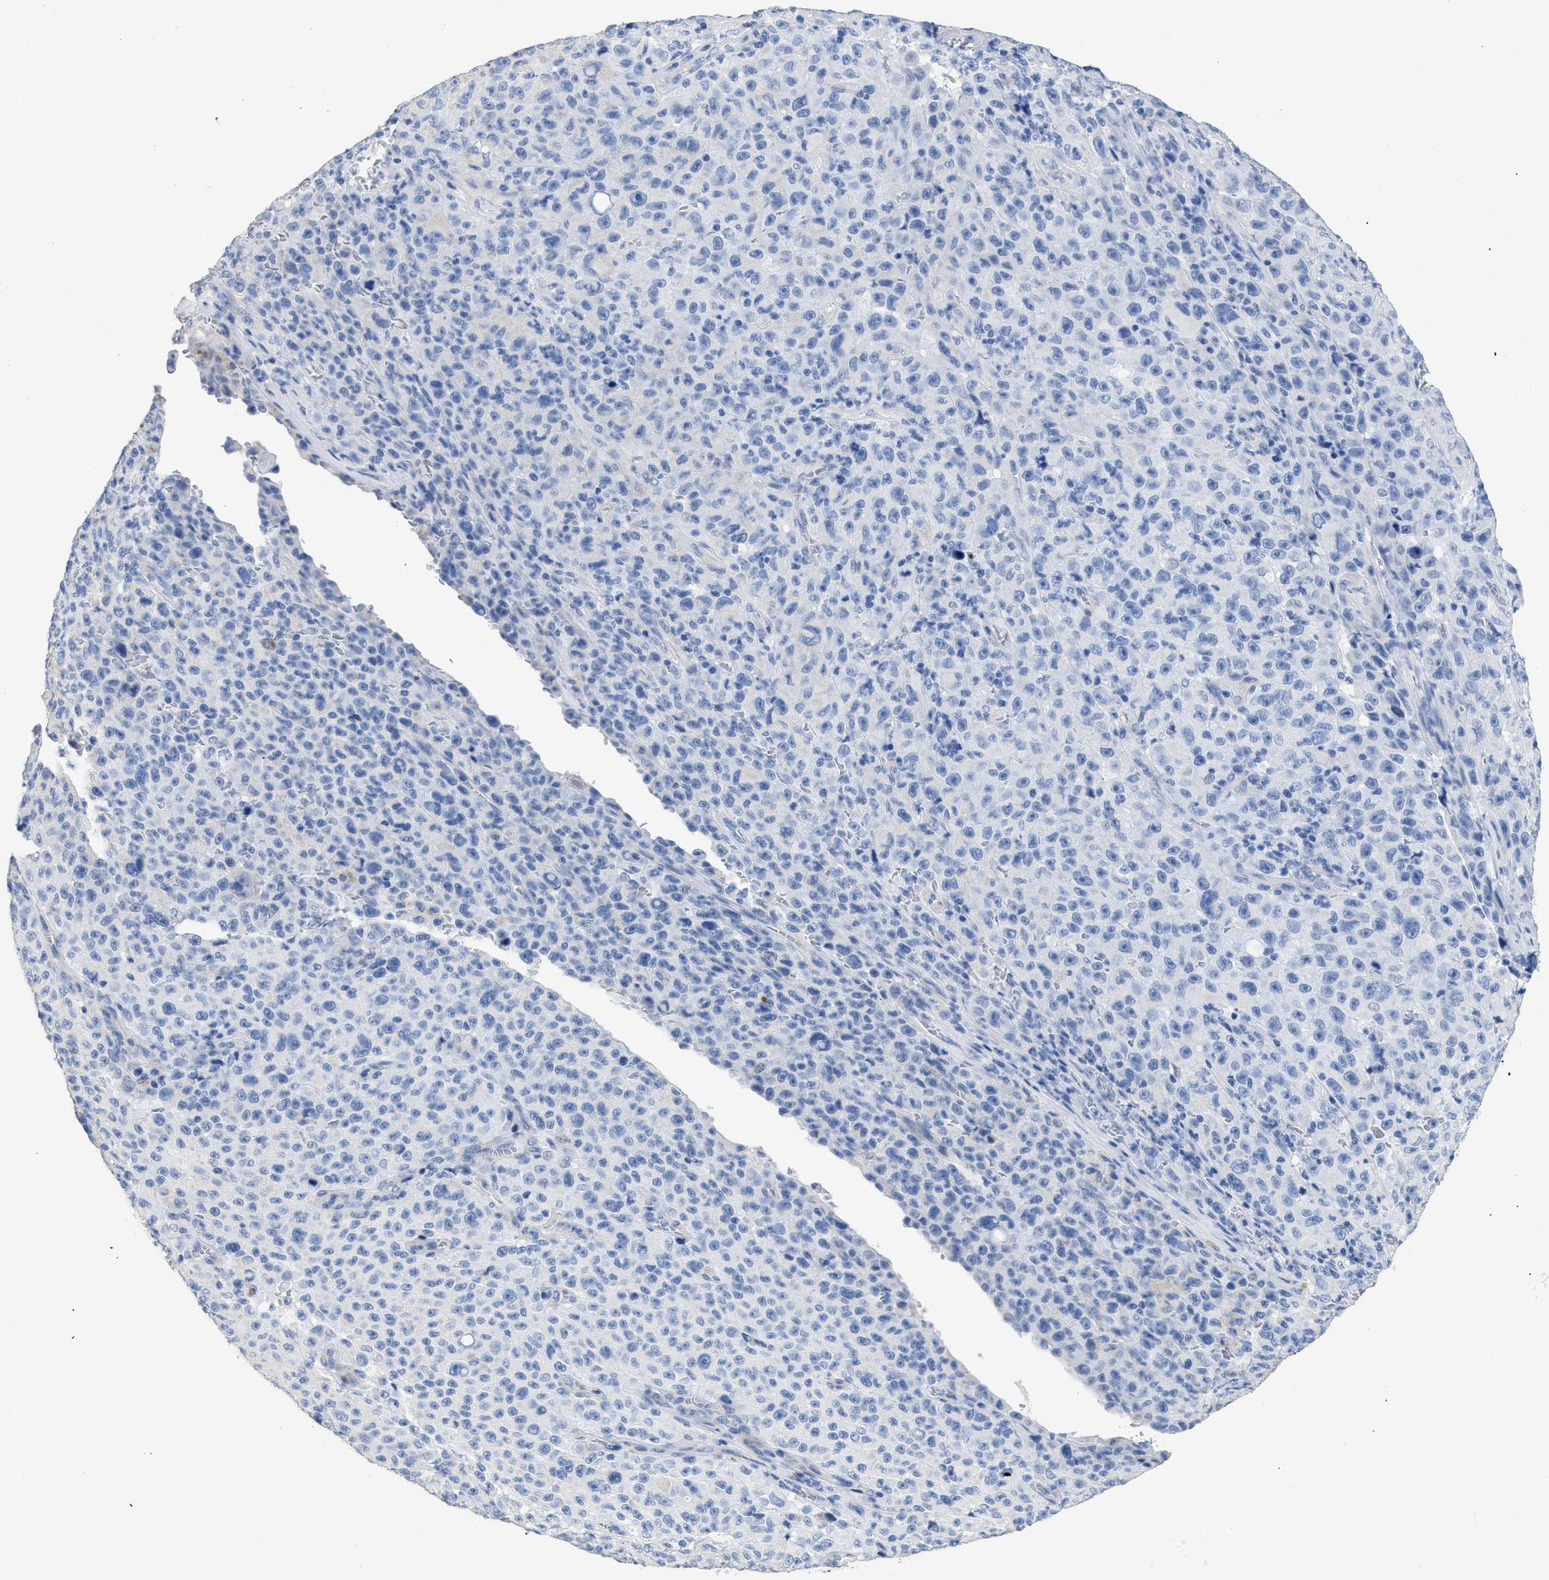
{"staining": {"intensity": "negative", "quantity": "none", "location": "none"}, "tissue": "melanoma", "cell_type": "Tumor cells", "image_type": "cancer", "snomed": [{"axis": "morphology", "description": "Malignant melanoma, NOS"}, {"axis": "topography", "description": "Skin"}], "caption": "Malignant melanoma was stained to show a protein in brown. There is no significant staining in tumor cells. The staining is performed using DAB brown chromogen with nuclei counter-stained in using hematoxylin.", "gene": "DLC1", "patient": {"sex": "female", "age": 82}}